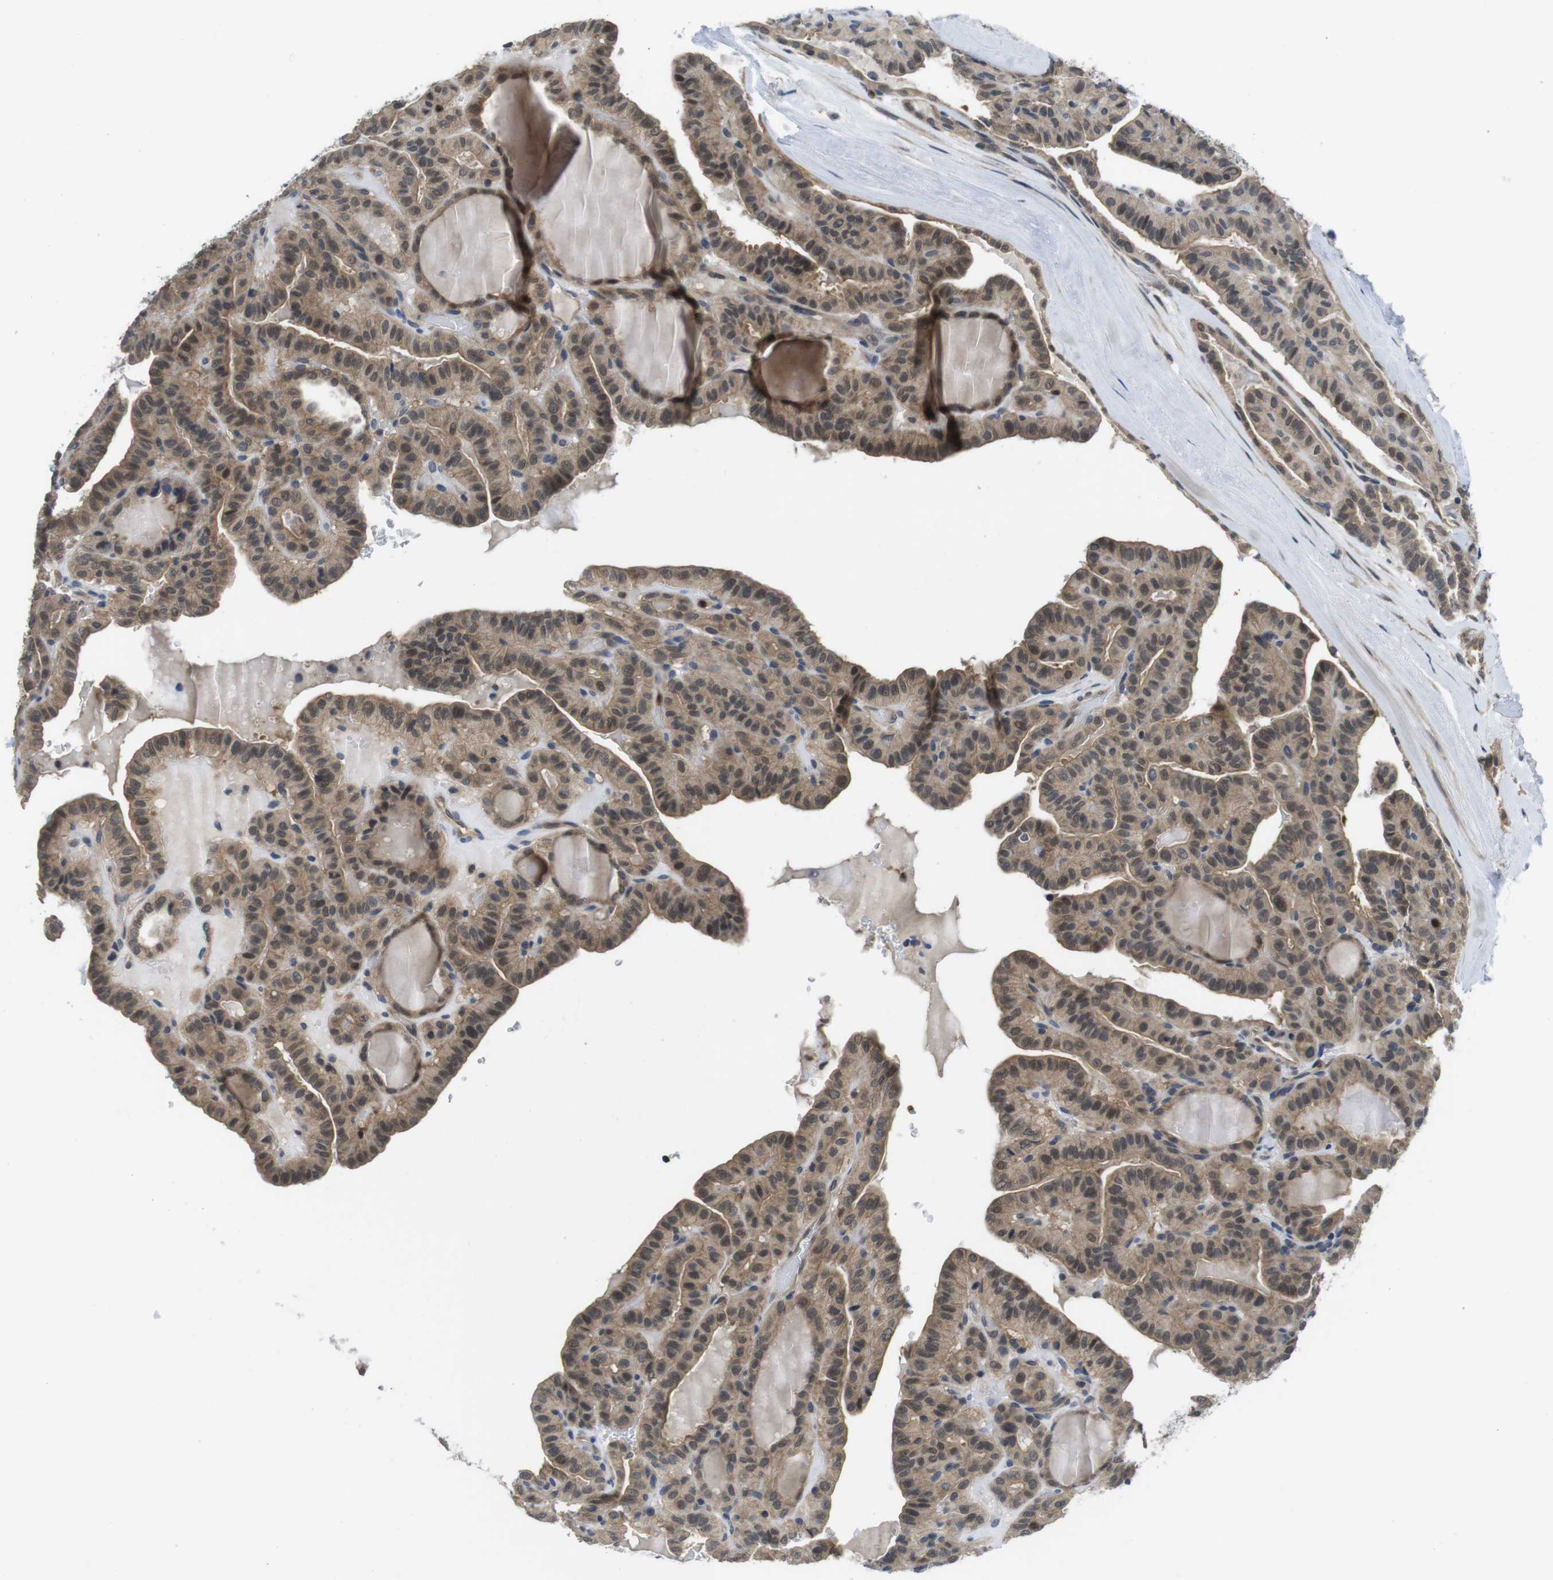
{"staining": {"intensity": "weak", "quantity": ">75%", "location": "cytoplasmic/membranous"}, "tissue": "thyroid cancer", "cell_type": "Tumor cells", "image_type": "cancer", "snomed": [{"axis": "morphology", "description": "Papillary adenocarcinoma, NOS"}, {"axis": "topography", "description": "Thyroid gland"}], "caption": "Tumor cells display low levels of weak cytoplasmic/membranous expression in approximately >75% of cells in thyroid papillary adenocarcinoma.", "gene": "FADD", "patient": {"sex": "male", "age": 77}}